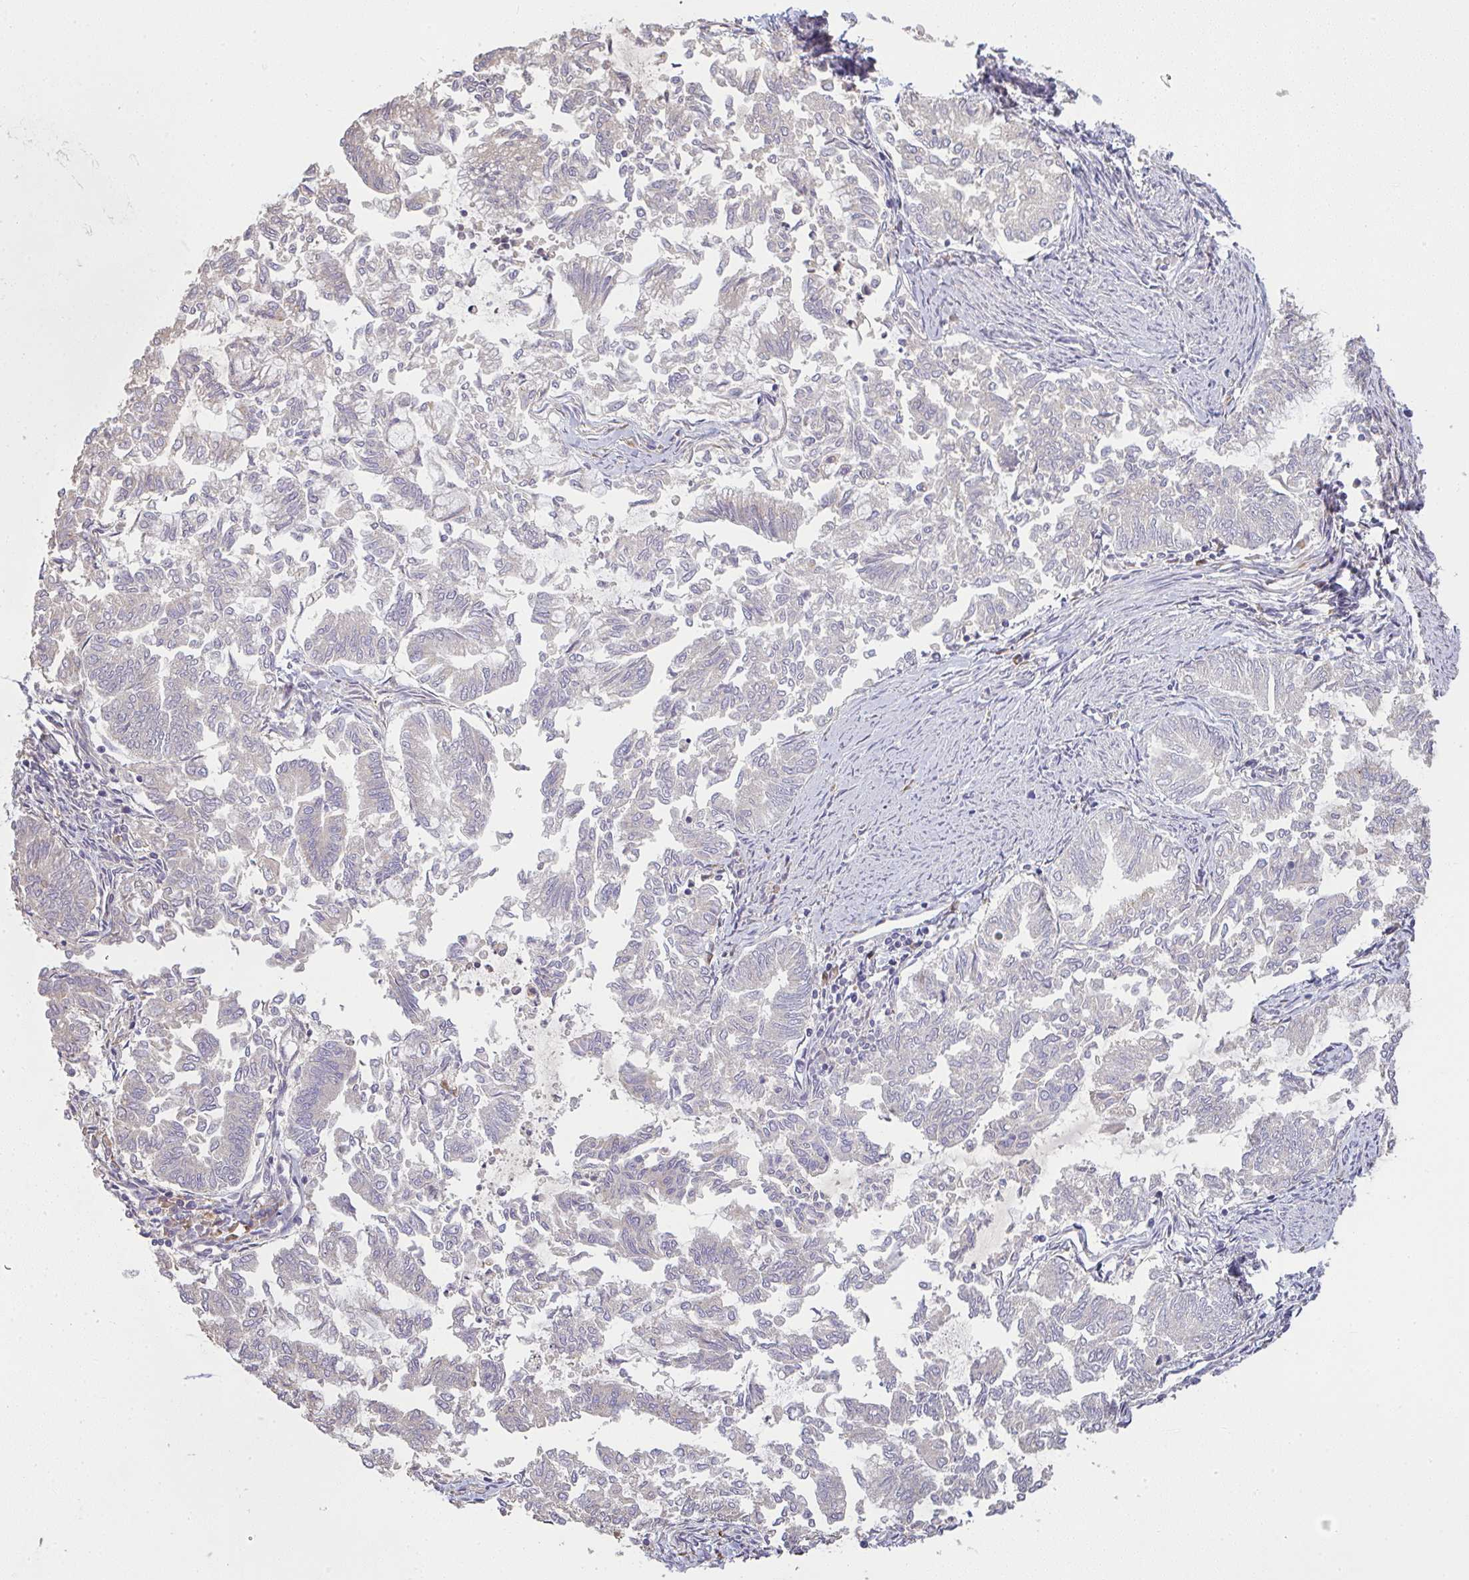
{"staining": {"intensity": "negative", "quantity": "none", "location": "none"}, "tissue": "endometrial cancer", "cell_type": "Tumor cells", "image_type": "cancer", "snomed": [{"axis": "morphology", "description": "Adenocarcinoma, NOS"}, {"axis": "topography", "description": "Endometrium"}], "caption": "Tumor cells show no significant protein expression in endometrial cancer (adenocarcinoma).", "gene": "BRINP3", "patient": {"sex": "female", "age": 79}}